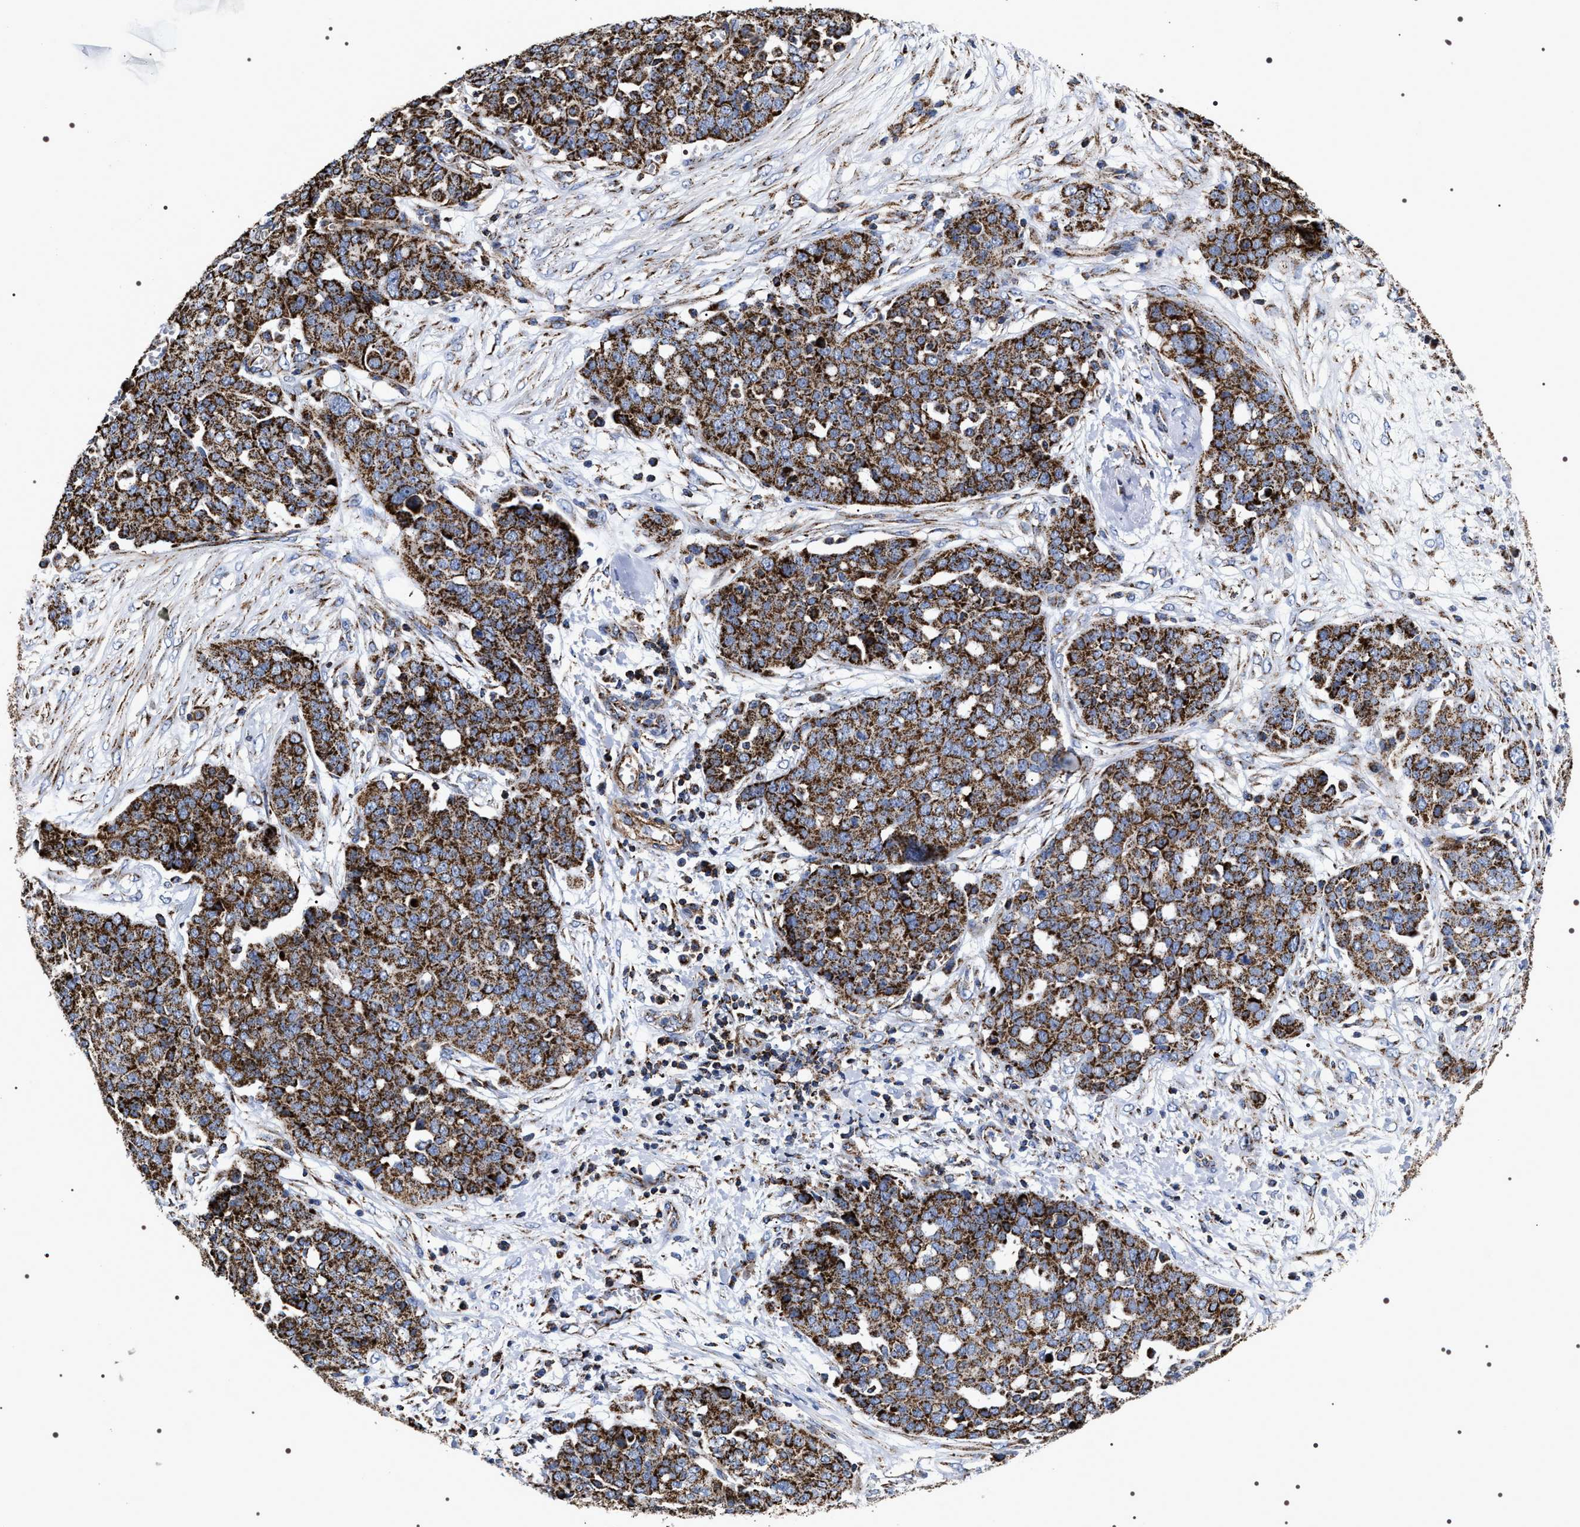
{"staining": {"intensity": "strong", "quantity": ">75%", "location": "cytoplasmic/membranous"}, "tissue": "ovarian cancer", "cell_type": "Tumor cells", "image_type": "cancer", "snomed": [{"axis": "morphology", "description": "Cystadenocarcinoma, serous, NOS"}, {"axis": "topography", "description": "Soft tissue"}, {"axis": "topography", "description": "Ovary"}], "caption": "IHC of human ovarian cancer (serous cystadenocarcinoma) reveals high levels of strong cytoplasmic/membranous positivity in about >75% of tumor cells.", "gene": "COG5", "patient": {"sex": "female", "age": 57}}